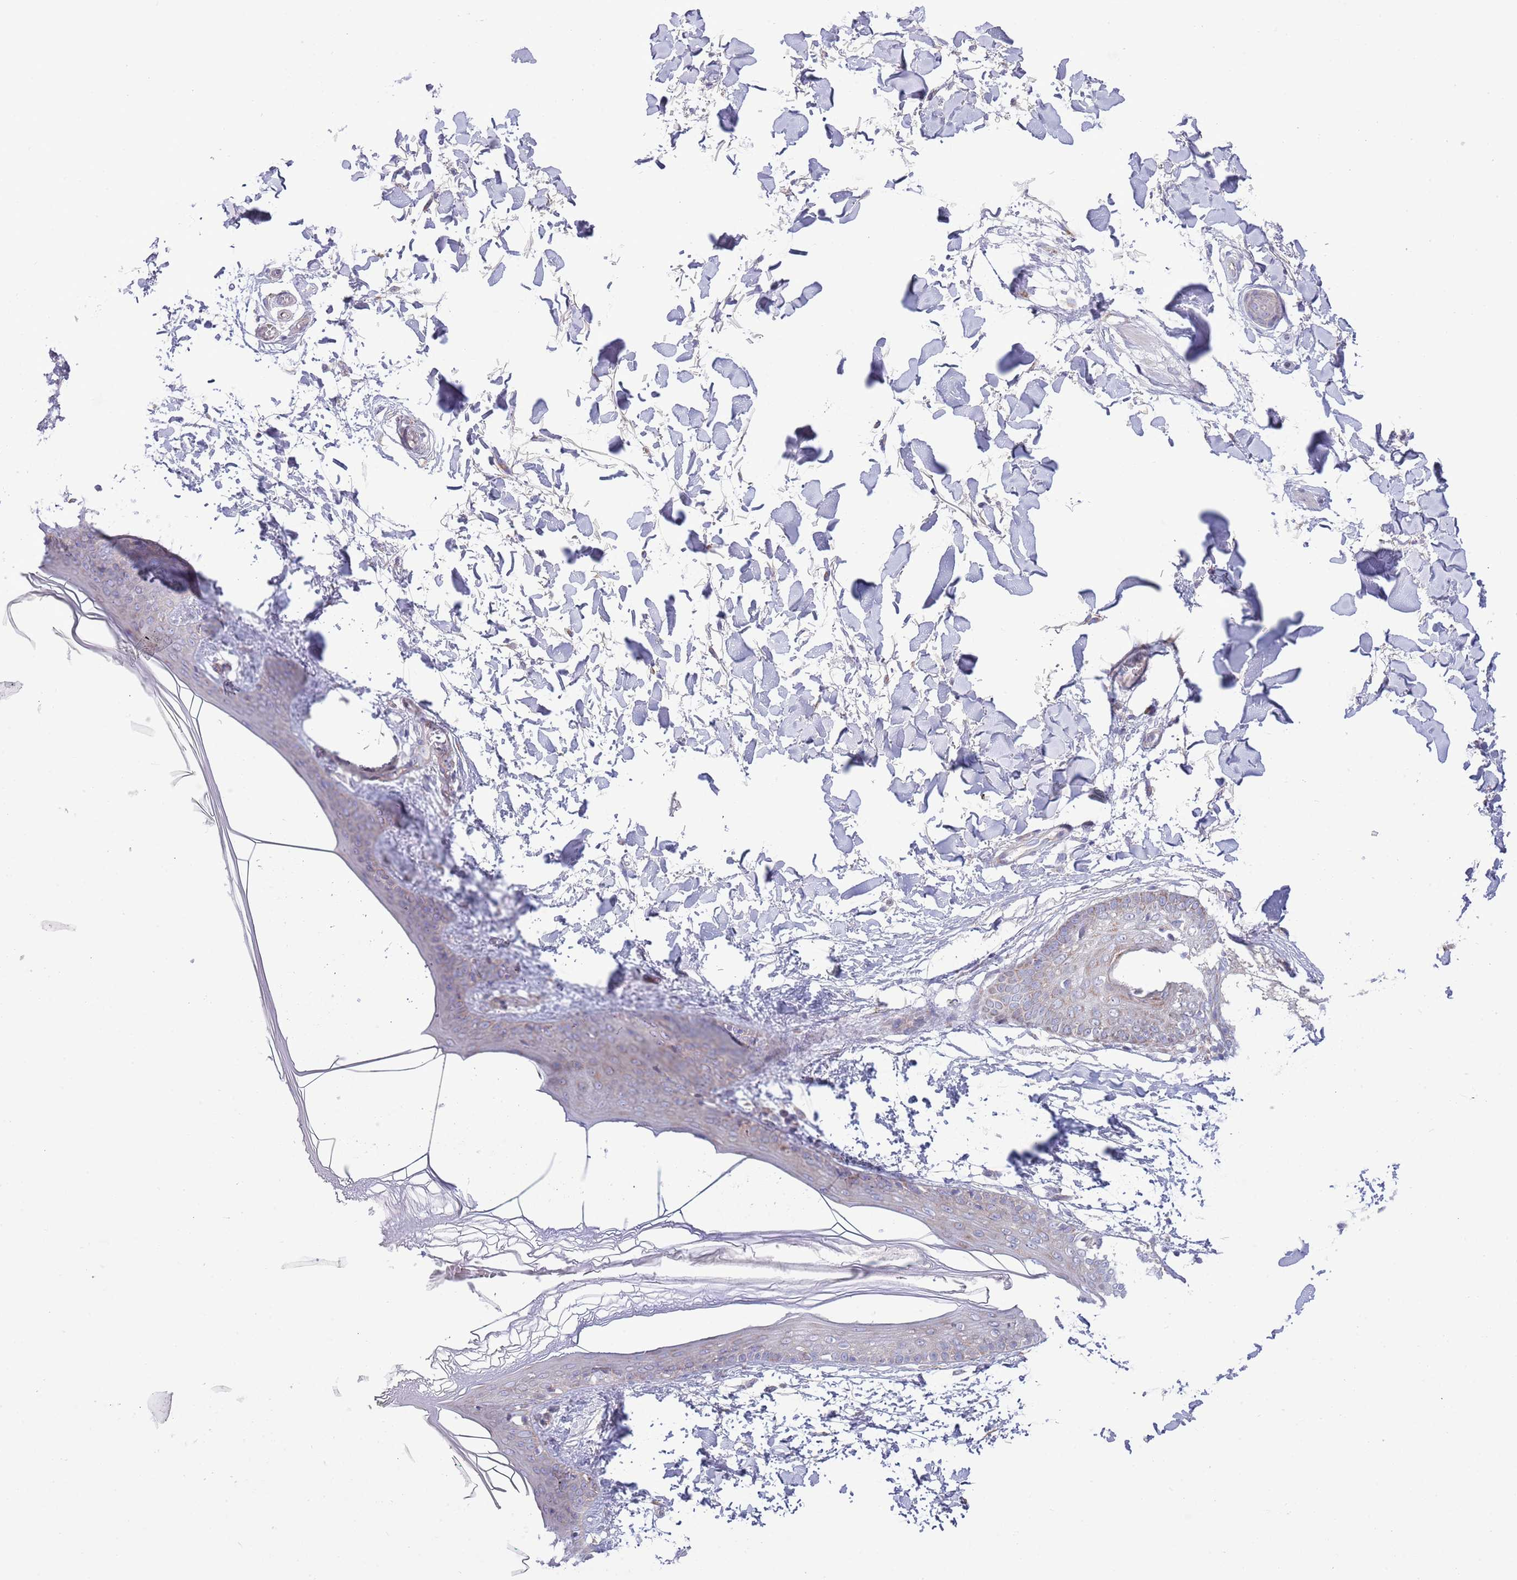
{"staining": {"intensity": "negative", "quantity": "none", "location": "none"}, "tissue": "skin", "cell_type": "Fibroblasts", "image_type": "normal", "snomed": [{"axis": "morphology", "description": "Normal tissue, NOS"}, {"axis": "topography", "description": "Skin"}], "caption": "High power microscopy micrograph of an IHC micrograph of normal skin, revealing no significant staining in fibroblasts. (Stains: DAB immunohistochemistry with hematoxylin counter stain, Microscopy: brightfield microscopy at high magnification).", "gene": "TOMM5", "patient": {"sex": "female", "age": 34}}